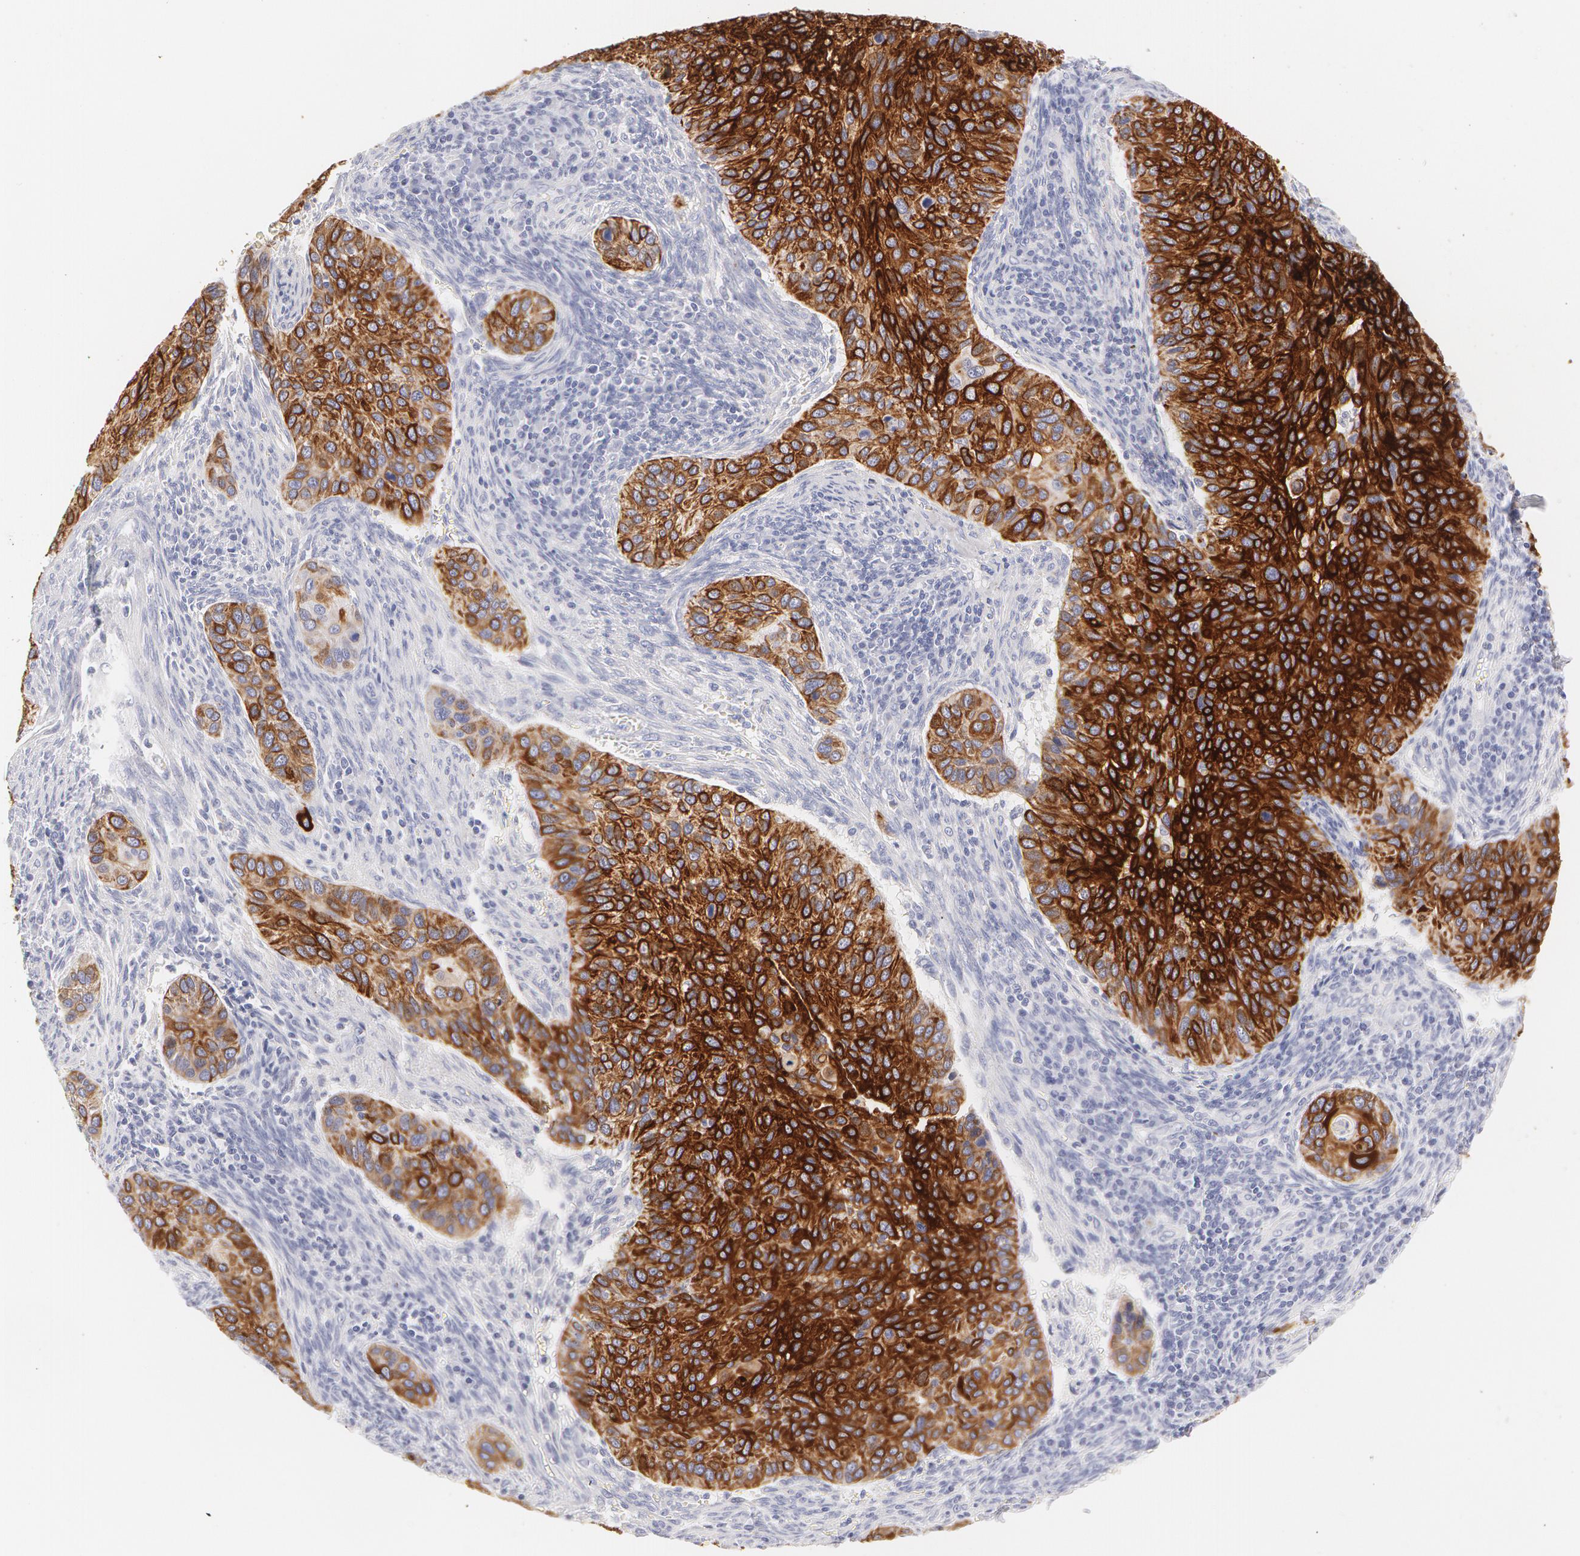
{"staining": {"intensity": "strong", "quantity": ">75%", "location": "cytoplasmic/membranous"}, "tissue": "cervical cancer", "cell_type": "Tumor cells", "image_type": "cancer", "snomed": [{"axis": "morphology", "description": "Adenocarcinoma, NOS"}, {"axis": "topography", "description": "Cervix"}], "caption": "This is an image of IHC staining of cervical adenocarcinoma, which shows strong positivity in the cytoplasmic/membranous of tumor cells.", "gene": "KRT8", "patient": {"sex": "female", "age": 29}}